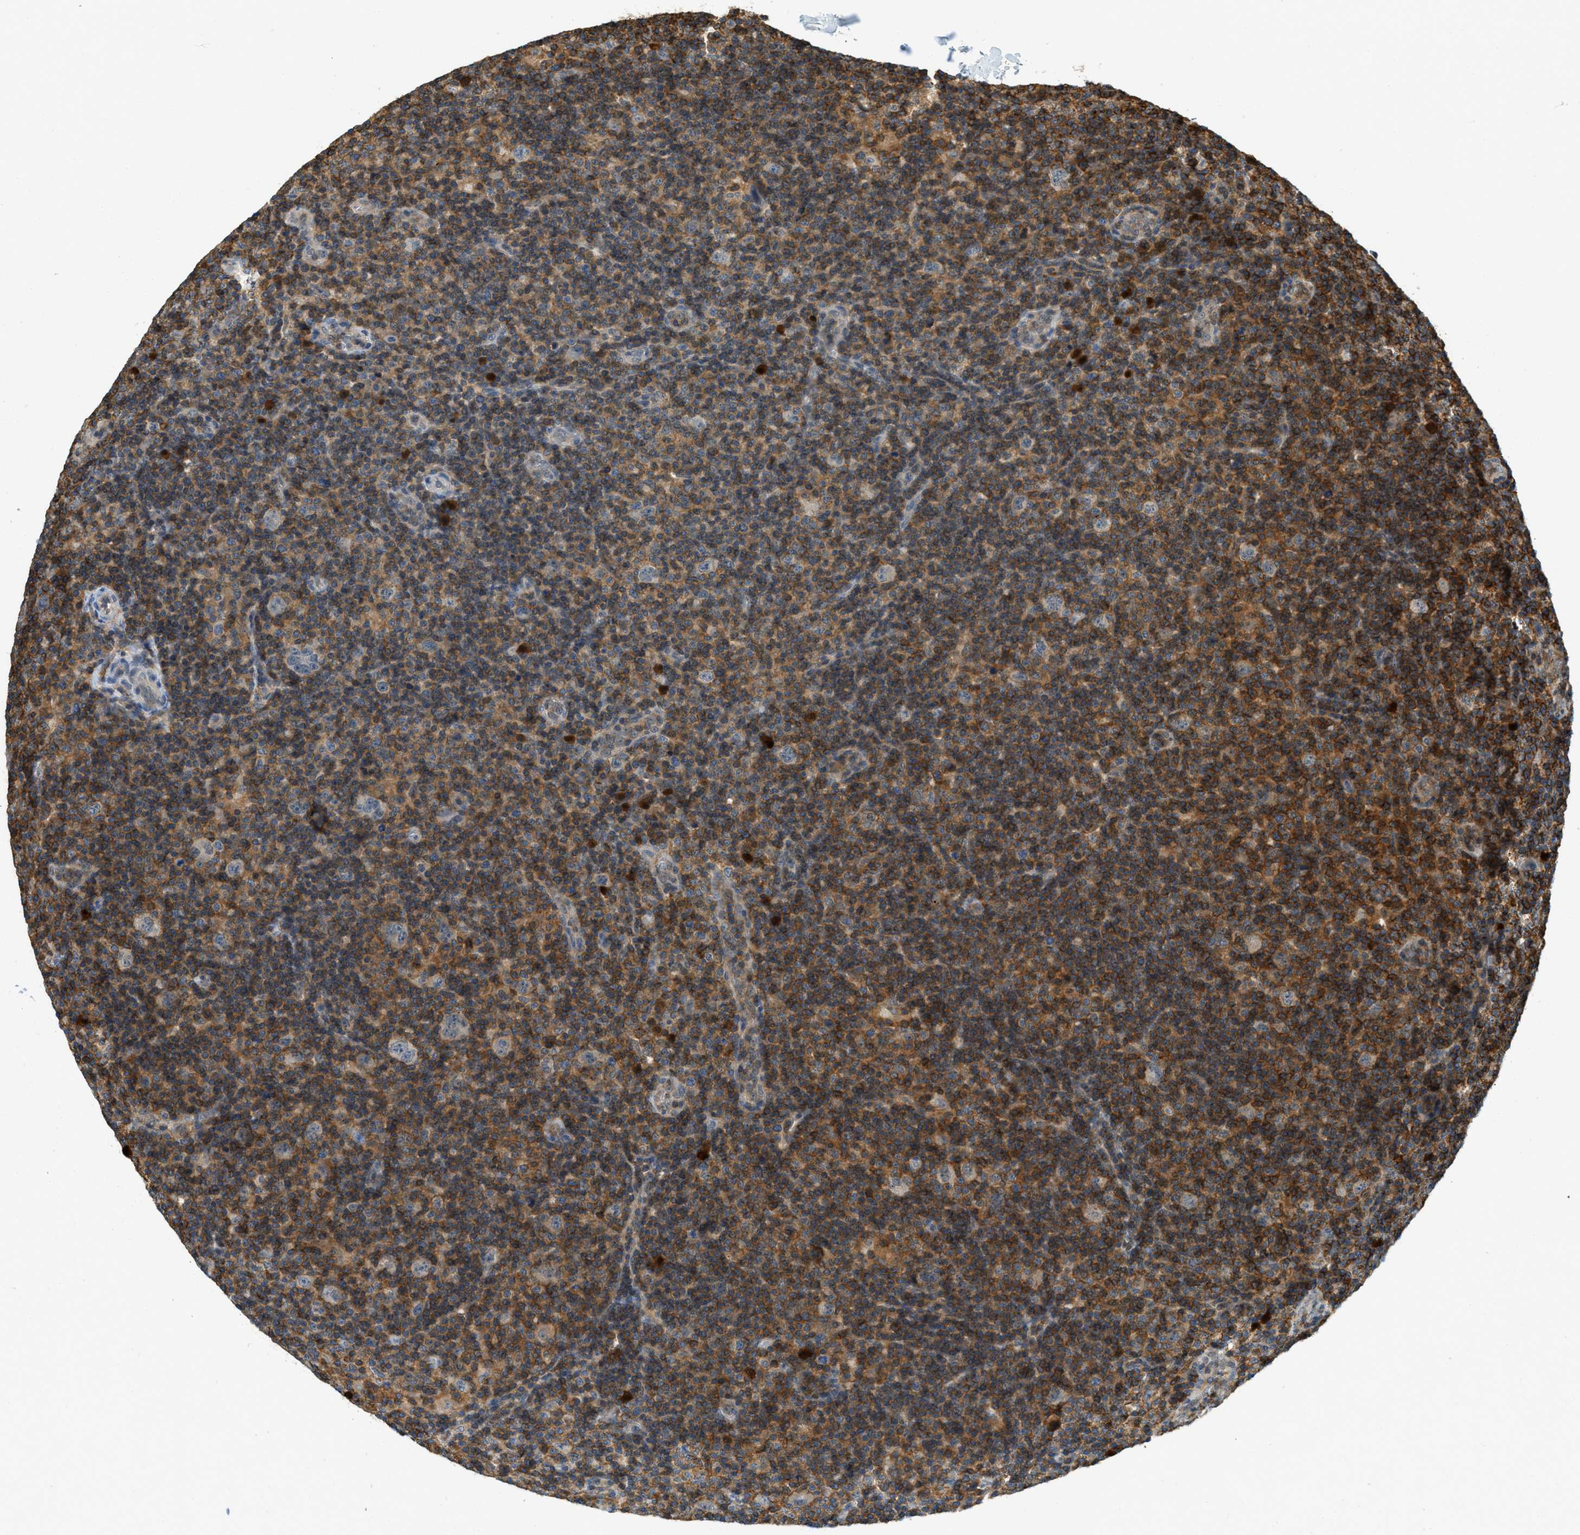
{"staining": {"intensity": "negative", "quantity": "none", "location": "none"}, "tissue": "lymphoma", "cell_type": "Tumor cells", "image_type": "cancer", "snomed": [{"axis": "morphology", "description": "Hodgkin's disease, NOS"}, {"axis": "topography", "description": "Lymph node"}], "caption": "Histopathology image shows no protein expression in tumor cells of lymphoma tissue.", "gene": "GMPPB", "patient": {"sex": "female", "age": 57}}